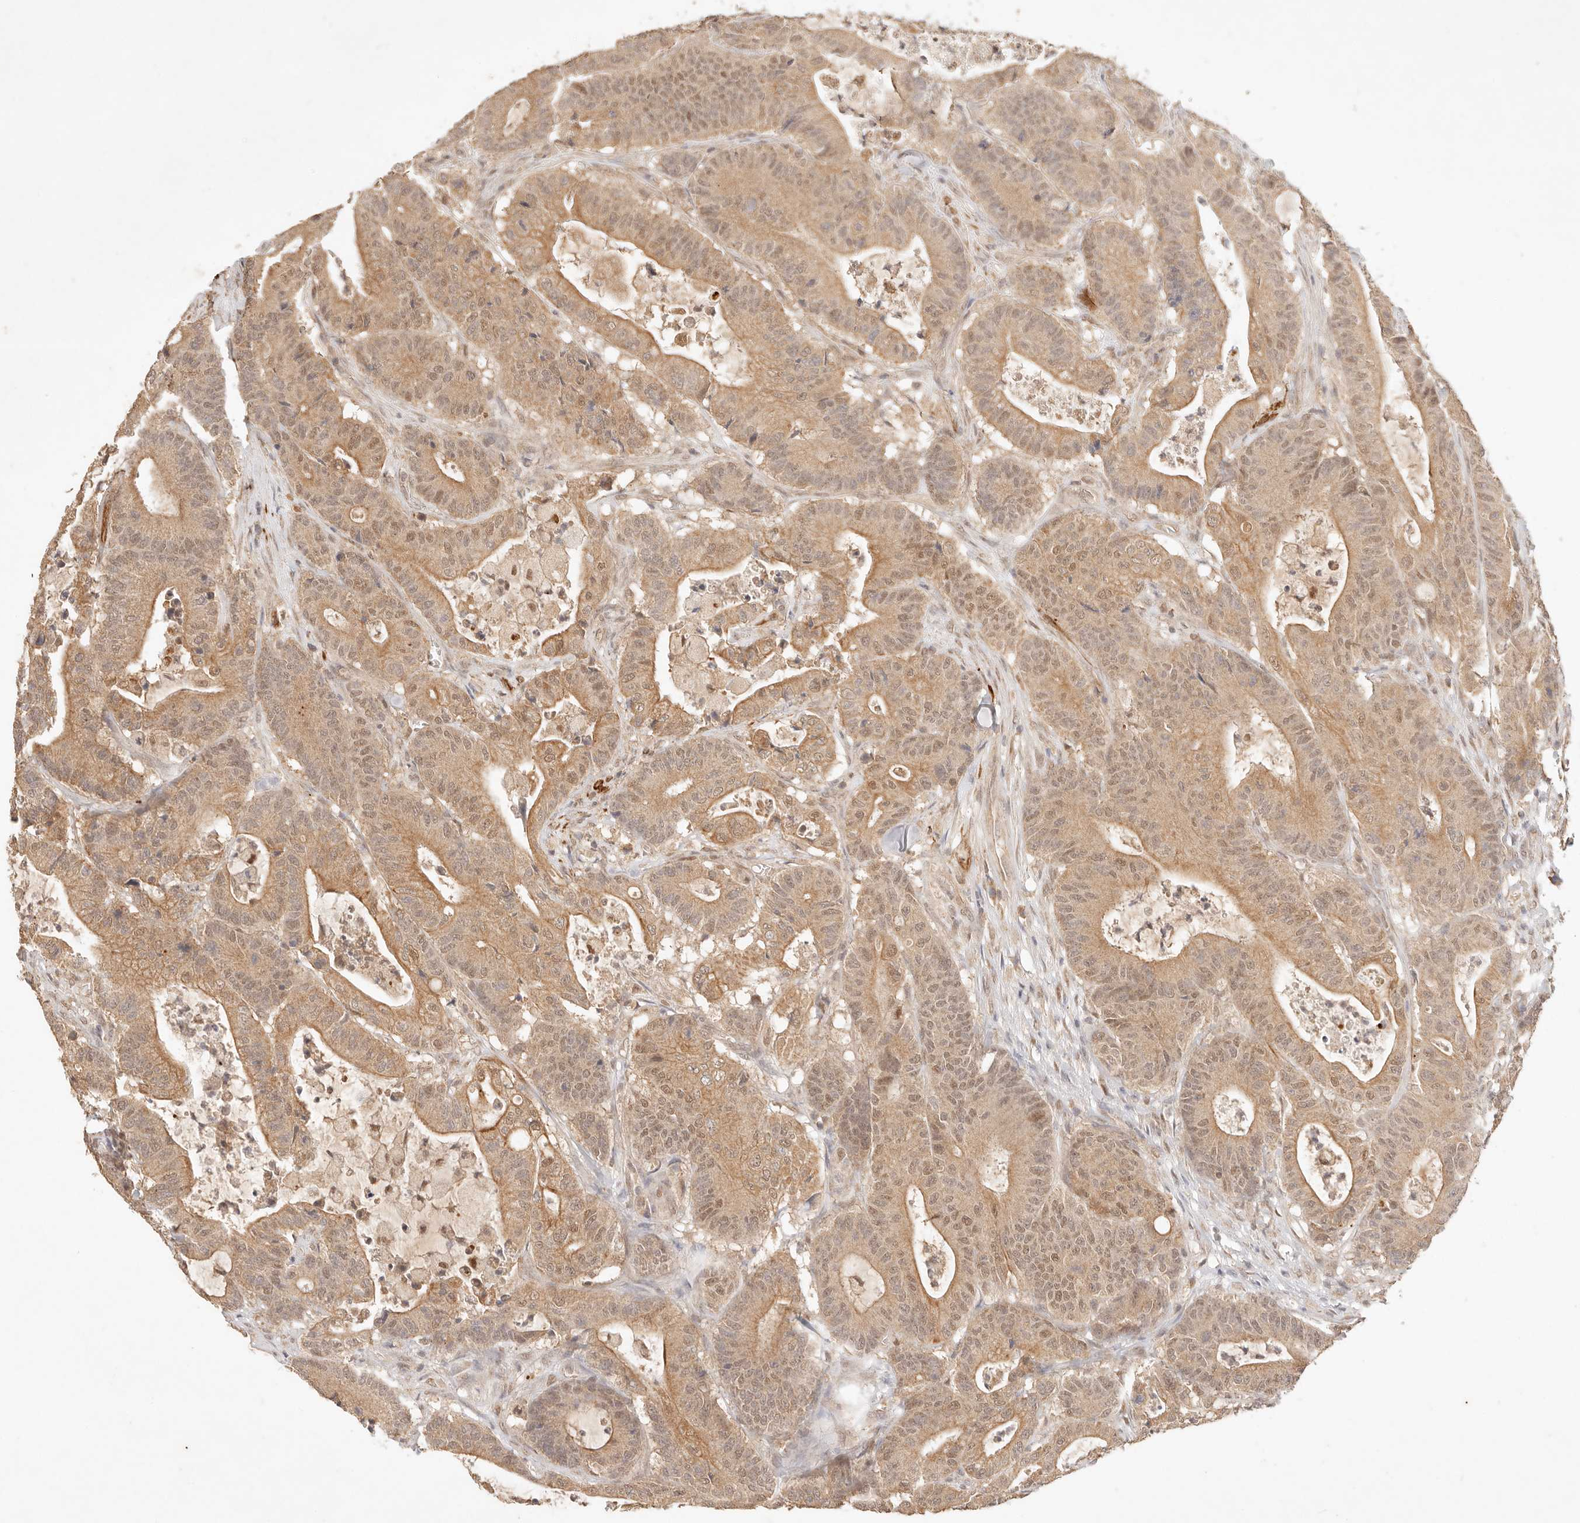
{"staining": {"intensity": "moderate", "quantity": ">75%", "location": "cytoplasmic/membranous,nuclear"}, "tissue": "colorectal cancer", "cell_type": "Tumor cells", "image_type": "cancer", "snomed": [{"axis": "morphology", "description": "Adenocarcinoma, NOS"}, {"axis": "topography", "description": "Colon"}], "caption": "Colorectal adenocarcinoma stained with a brown dye demonstrates moderate cytoplasmic/membranous and nuclear positive expression in about >75% of tumor cells.", "gene": "TRIM11", "patient": {"sex": "female", "age": 84}}